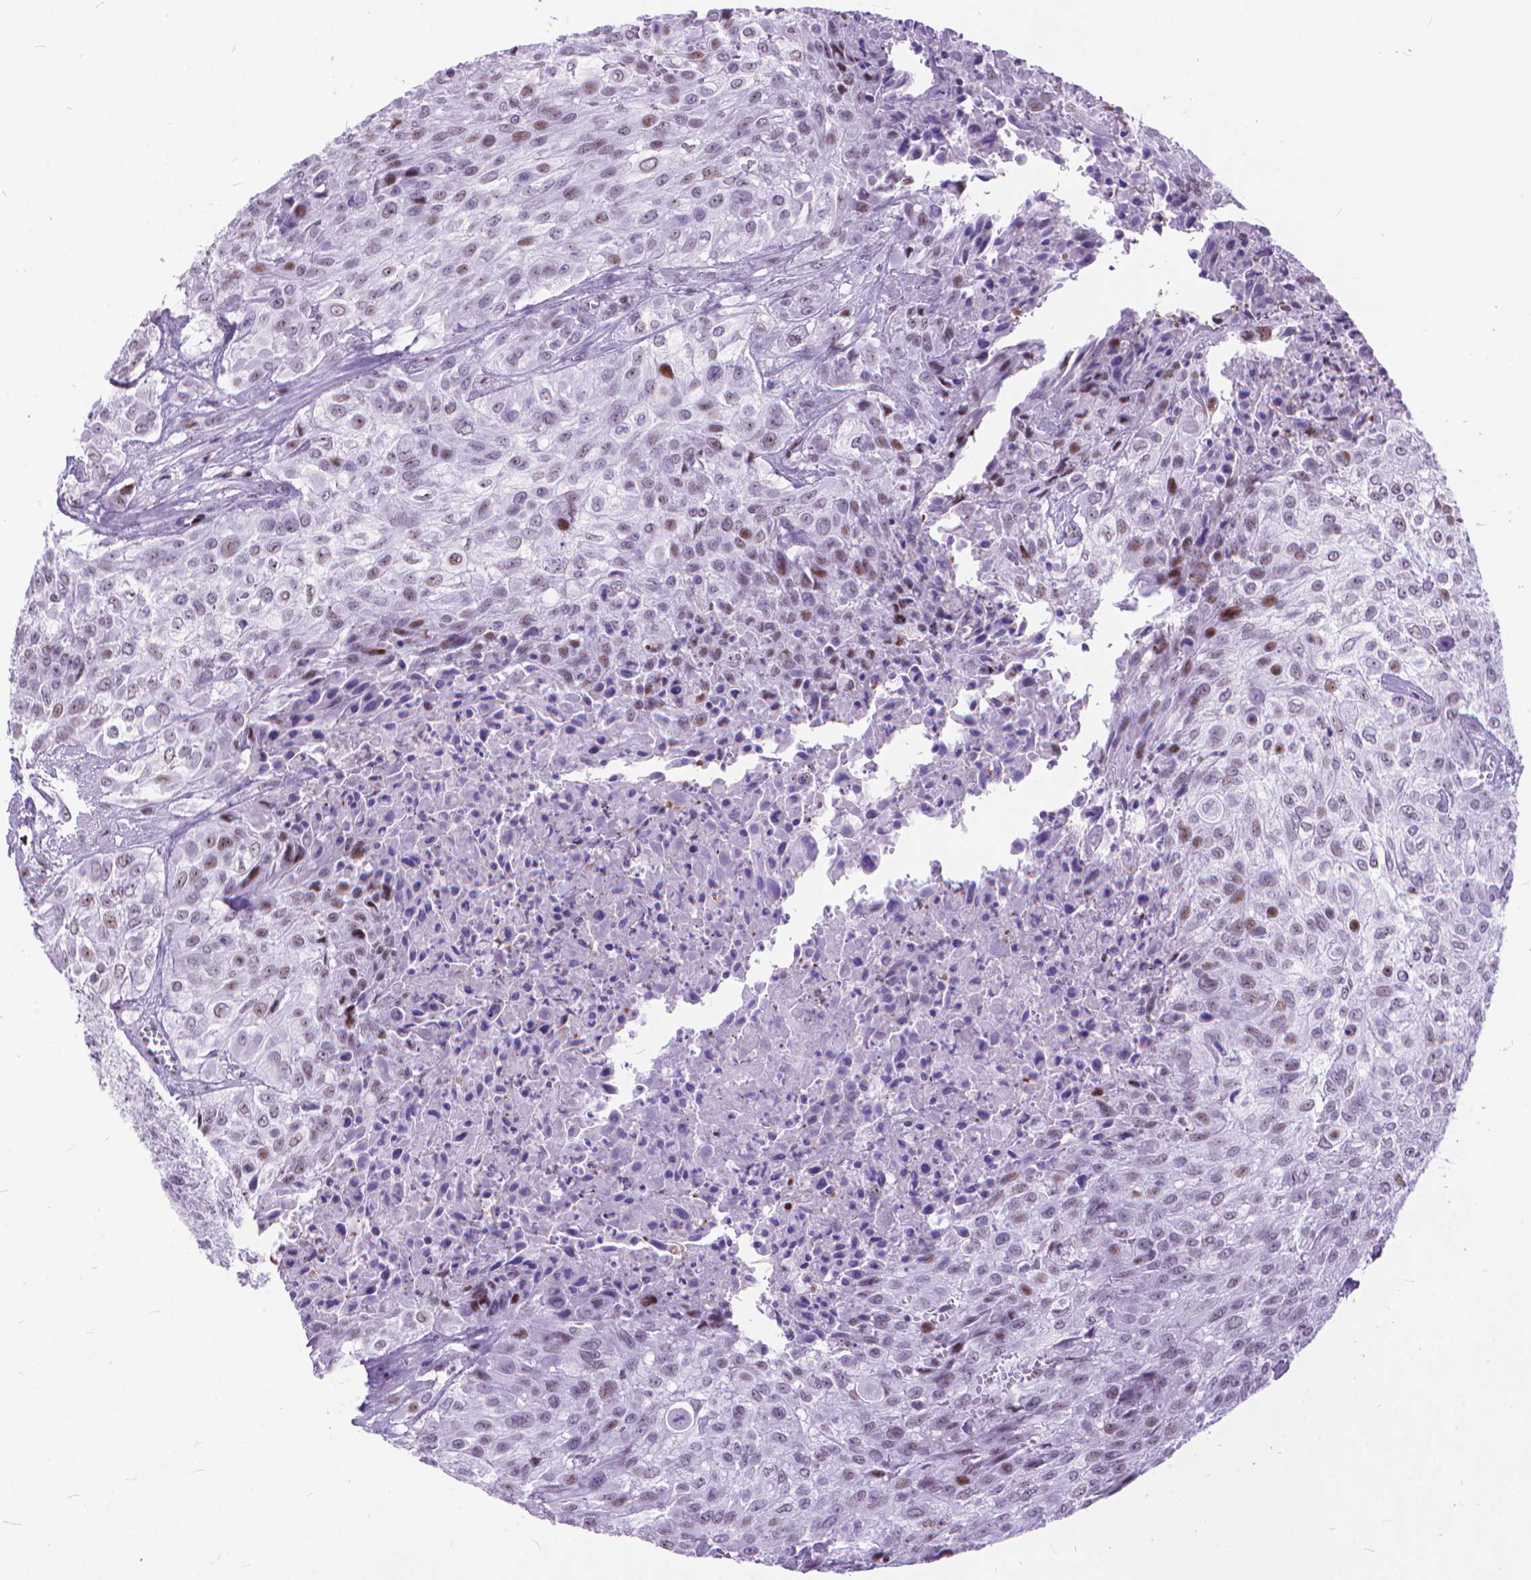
{"staining": {"intensity": "weak", "quantity": "<25%", "location": "nuclear"}, "tissue": "urothelial cancer", "cell_type": "Tumor cells", "image_type": "cancer", "snomed": [{"axis": "morphology", "description": "Urothelial carcinoma, High grade"}, {"axis": "topography", "description": "Urinary bladder"}], "caption": "Immunohistochemistry histopathology image of human high-grade urothelial carcinoma stained for a protein (brown), which exhibits no staining in tumor cells.", "gene": "POLE4", "patient": {"sex": "male", "age": 57}}